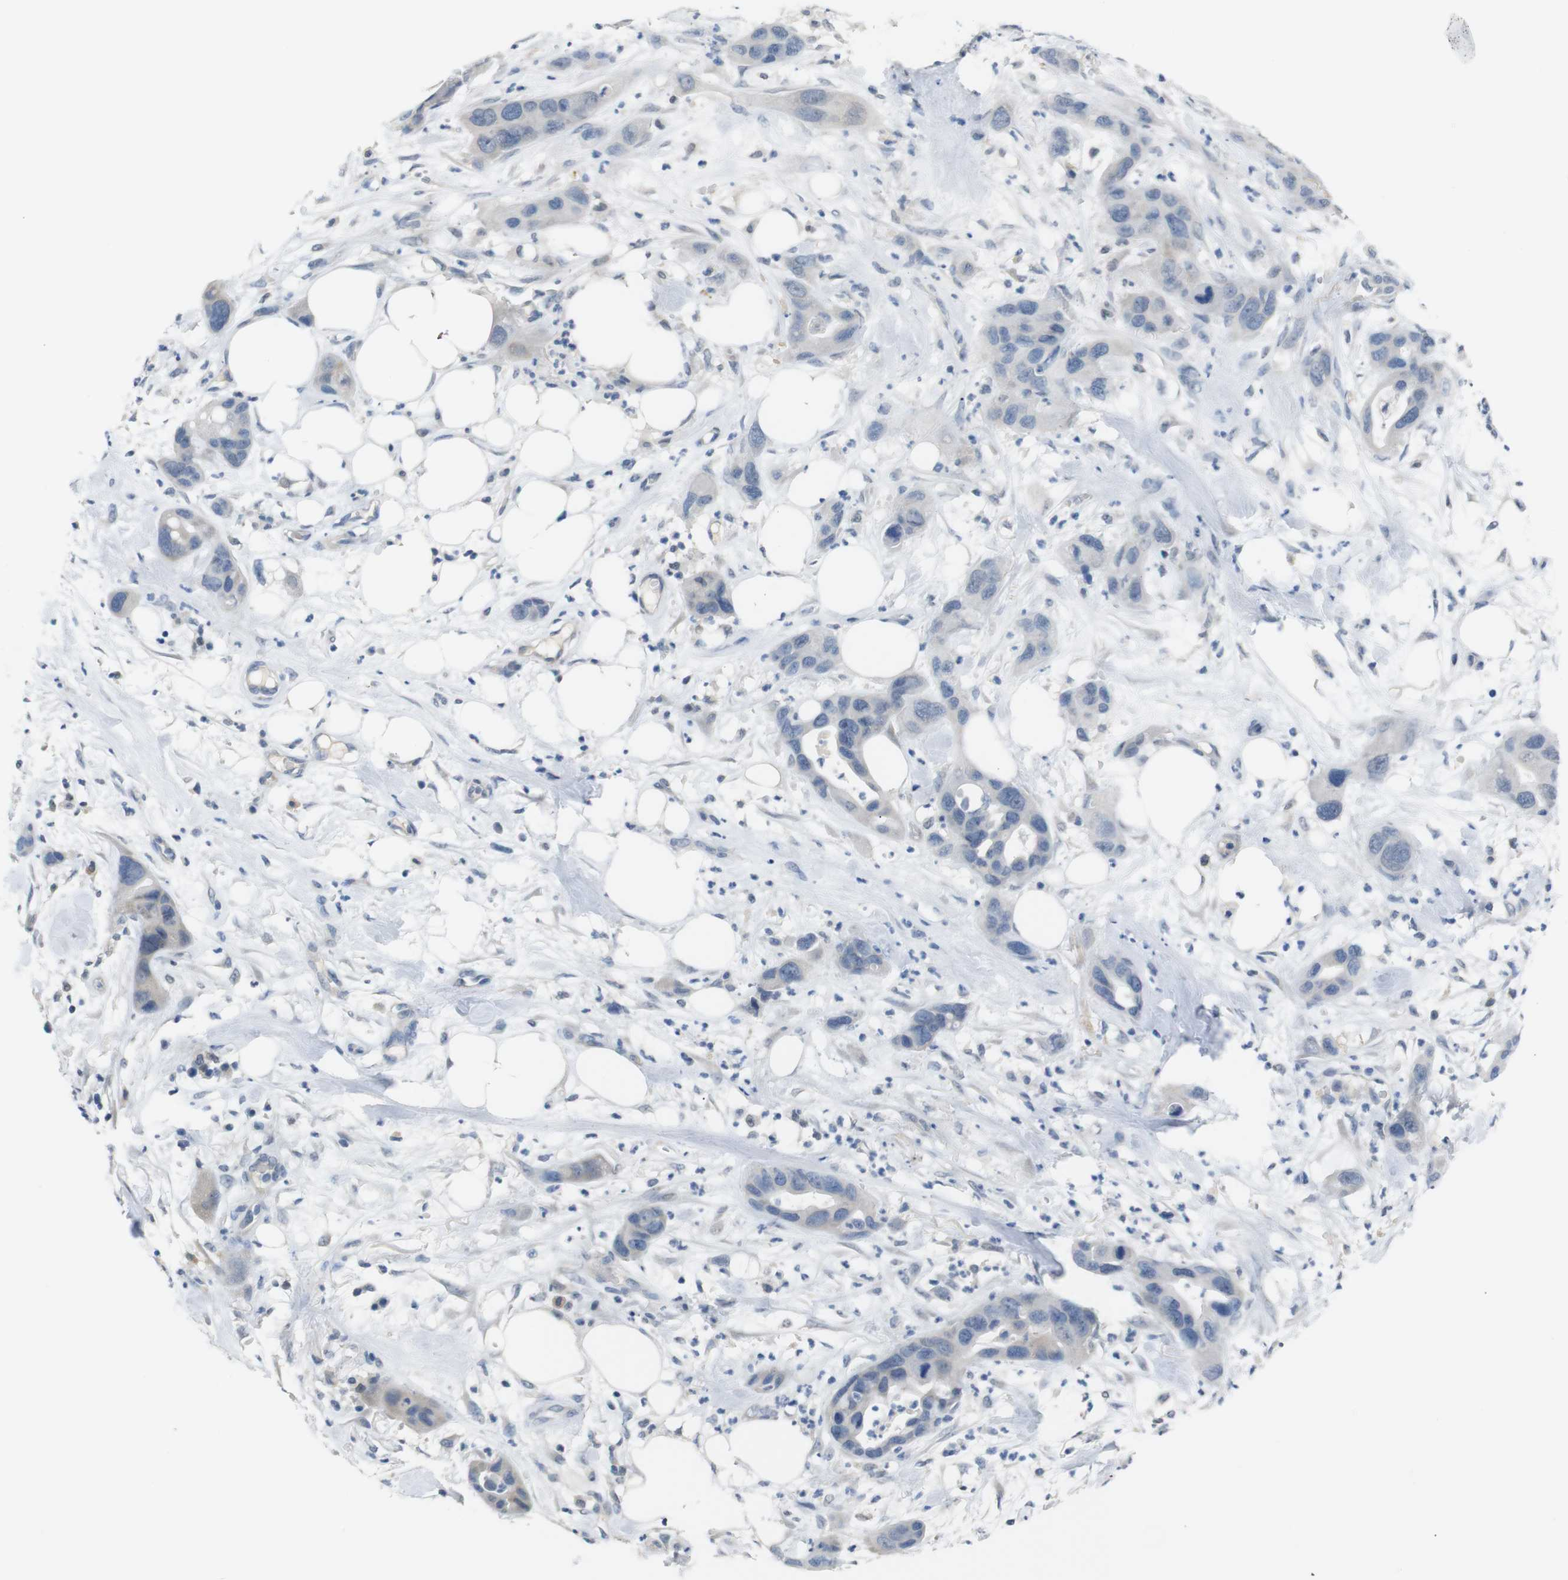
{"staining": {"intensity": "moderate", "quantity": "<25%", "location": "cytoplasmic/membranous"}, "tissue": "pancreatic cancer", "cell_type": "Tumor cells", "image_type": "cancer", "snomed": [{"axis": "morphology", "description": "Adenocarcinoma, NOS"}, {"axis": "topography", "description": "Pancreas"}], "caption": "Protein positivity by immunohistochemistry (IHC) displays moderate cytoplasmic/membranous staining in about <25% of tumor cells in adenocarcinoma (pancreatic).", "gene": "CHRM5", "patient": {"sex": "female", "age": 71}}